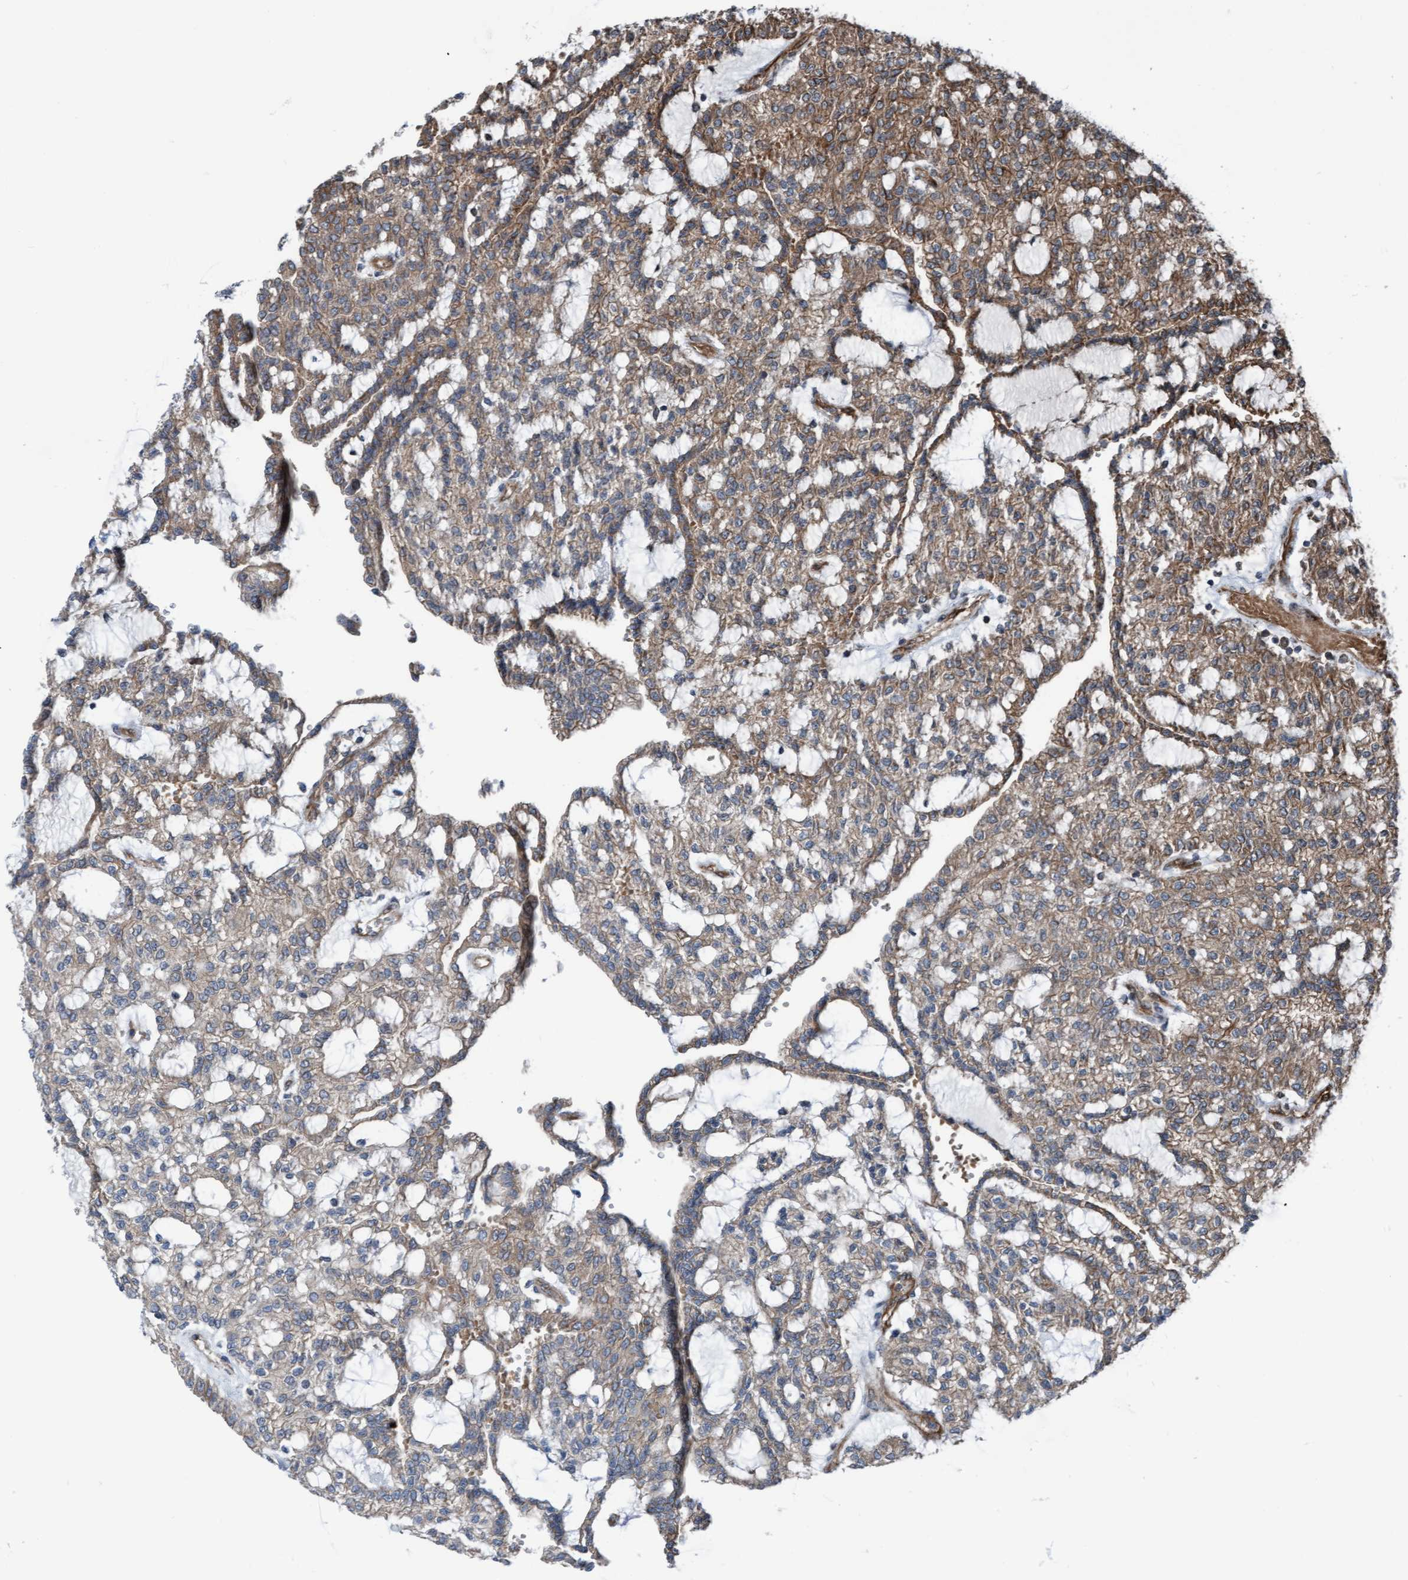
{"staining": {"intensity": "moderate", "quantity": "25%-75%", "location": "cytoplasmic/membranous"}, "tissue": "renal cancer", "cell_type": "Tumor cells", "image_type": "cancer", "snomed": [{"axis": "morphology", "description": "Adenocarcinoma, NOS"}, {"axis": "topography", "description": "Kidney"}], "caption": "Immunohistochemical staining of human renal adenocarcinoma shows moderate cytoplasmic/membranous protein positivity in approximately 25%-75% of tumor cells.", "gene": "RAP1GAP2", "patient": {"sex": "male", "age": 63}}